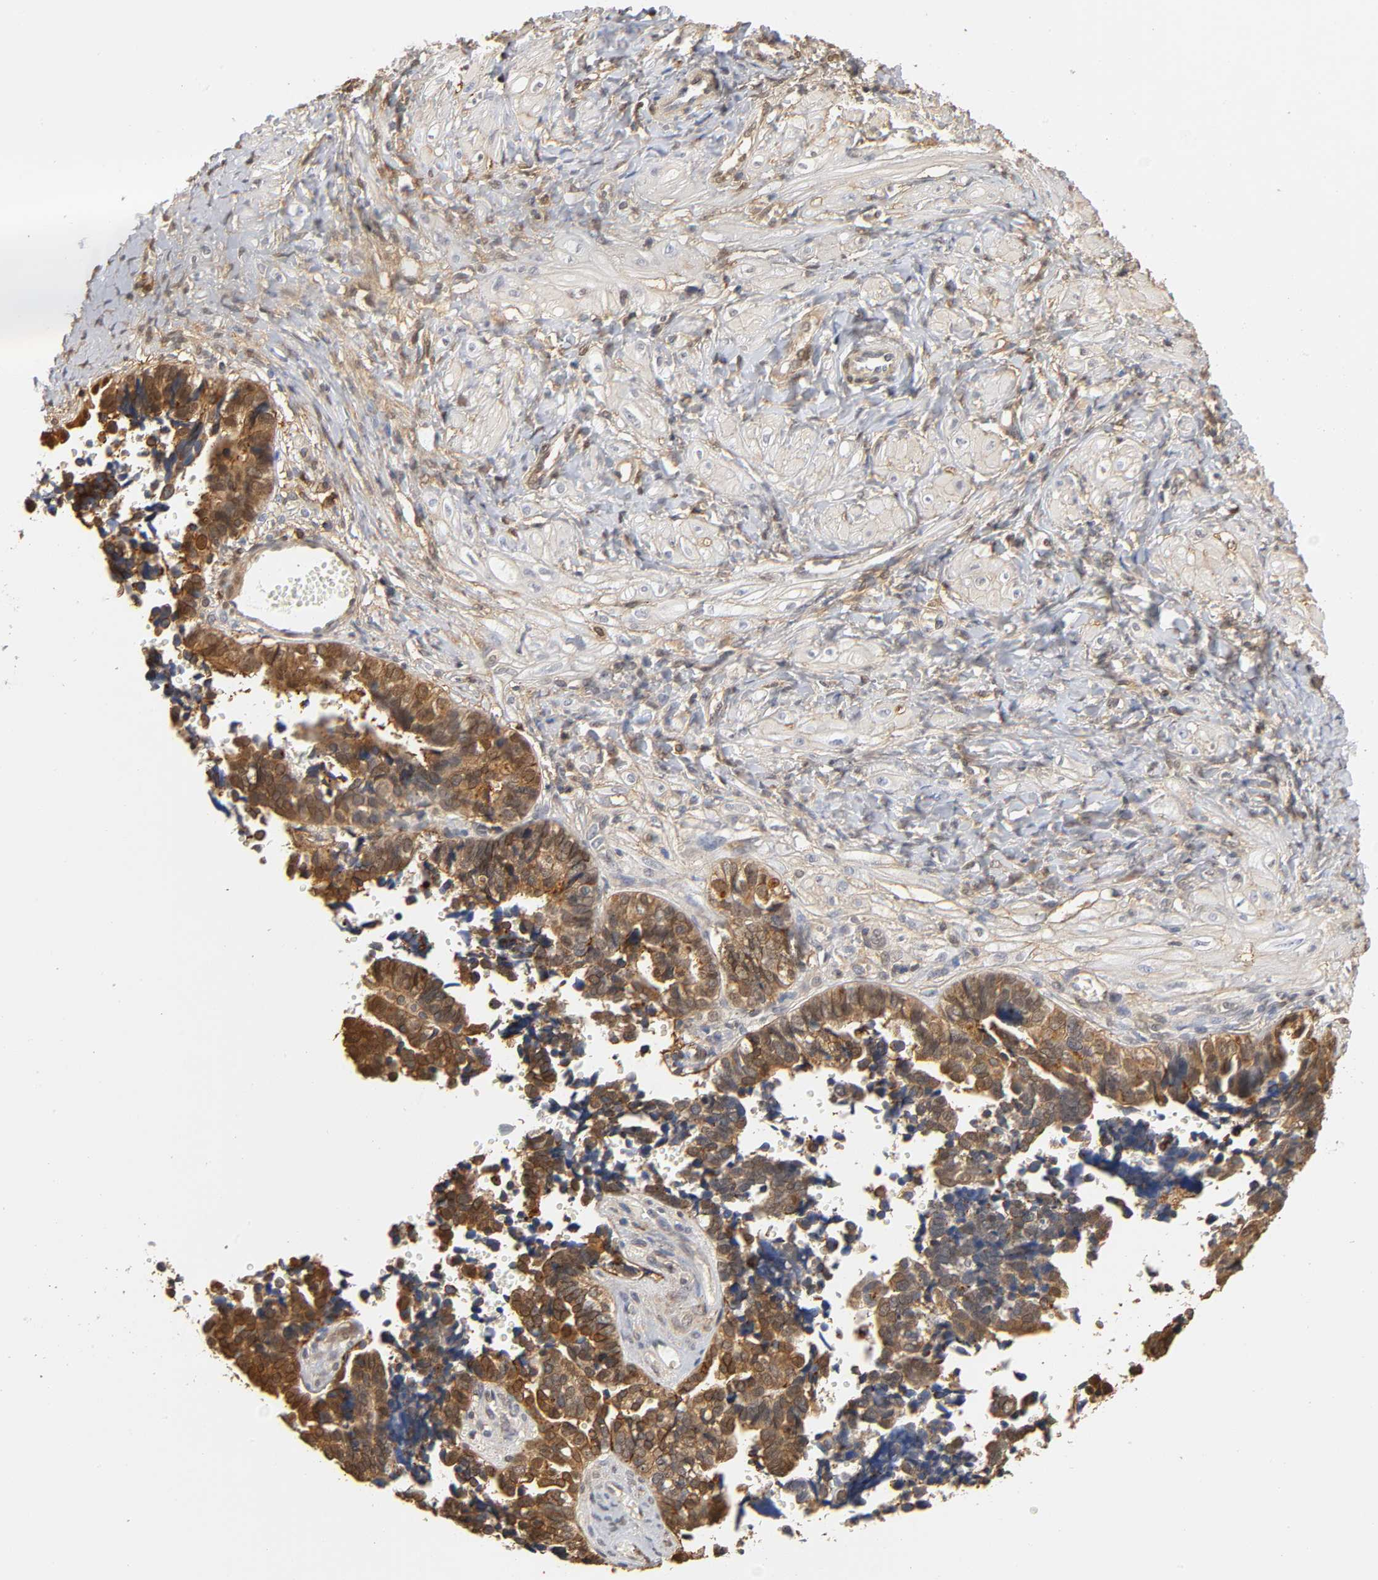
{"staining": {"intensity": "moderate", "quantity": ">75%", "location": "cytoplasmic/membranous"}, "tissue": "ovarian cancer", "cell_type": "Tumor cells", "image_type": "cancer", "snomed": [{"axis": "morphology", "description": "Cystadenocarcinoma, serous, NOS"}, {"axis": "topography", "description": "Ovary"}], "caption": "Immunohistochemical staining of serous cystadenocarcinoma (ovarian) demonstrates medium levels of moderate cytoplasmic/membranous protein positivity in approximately >75% of tumor cells. The protein of interest is stained brown, and the nuclei are stained in blue (DAB (3,3'-diaminobenzidine) IHC with brightfield microscopy, high magnification).", "gene": "ANXA11", "patient": {"sex": "female", "age": 77}}